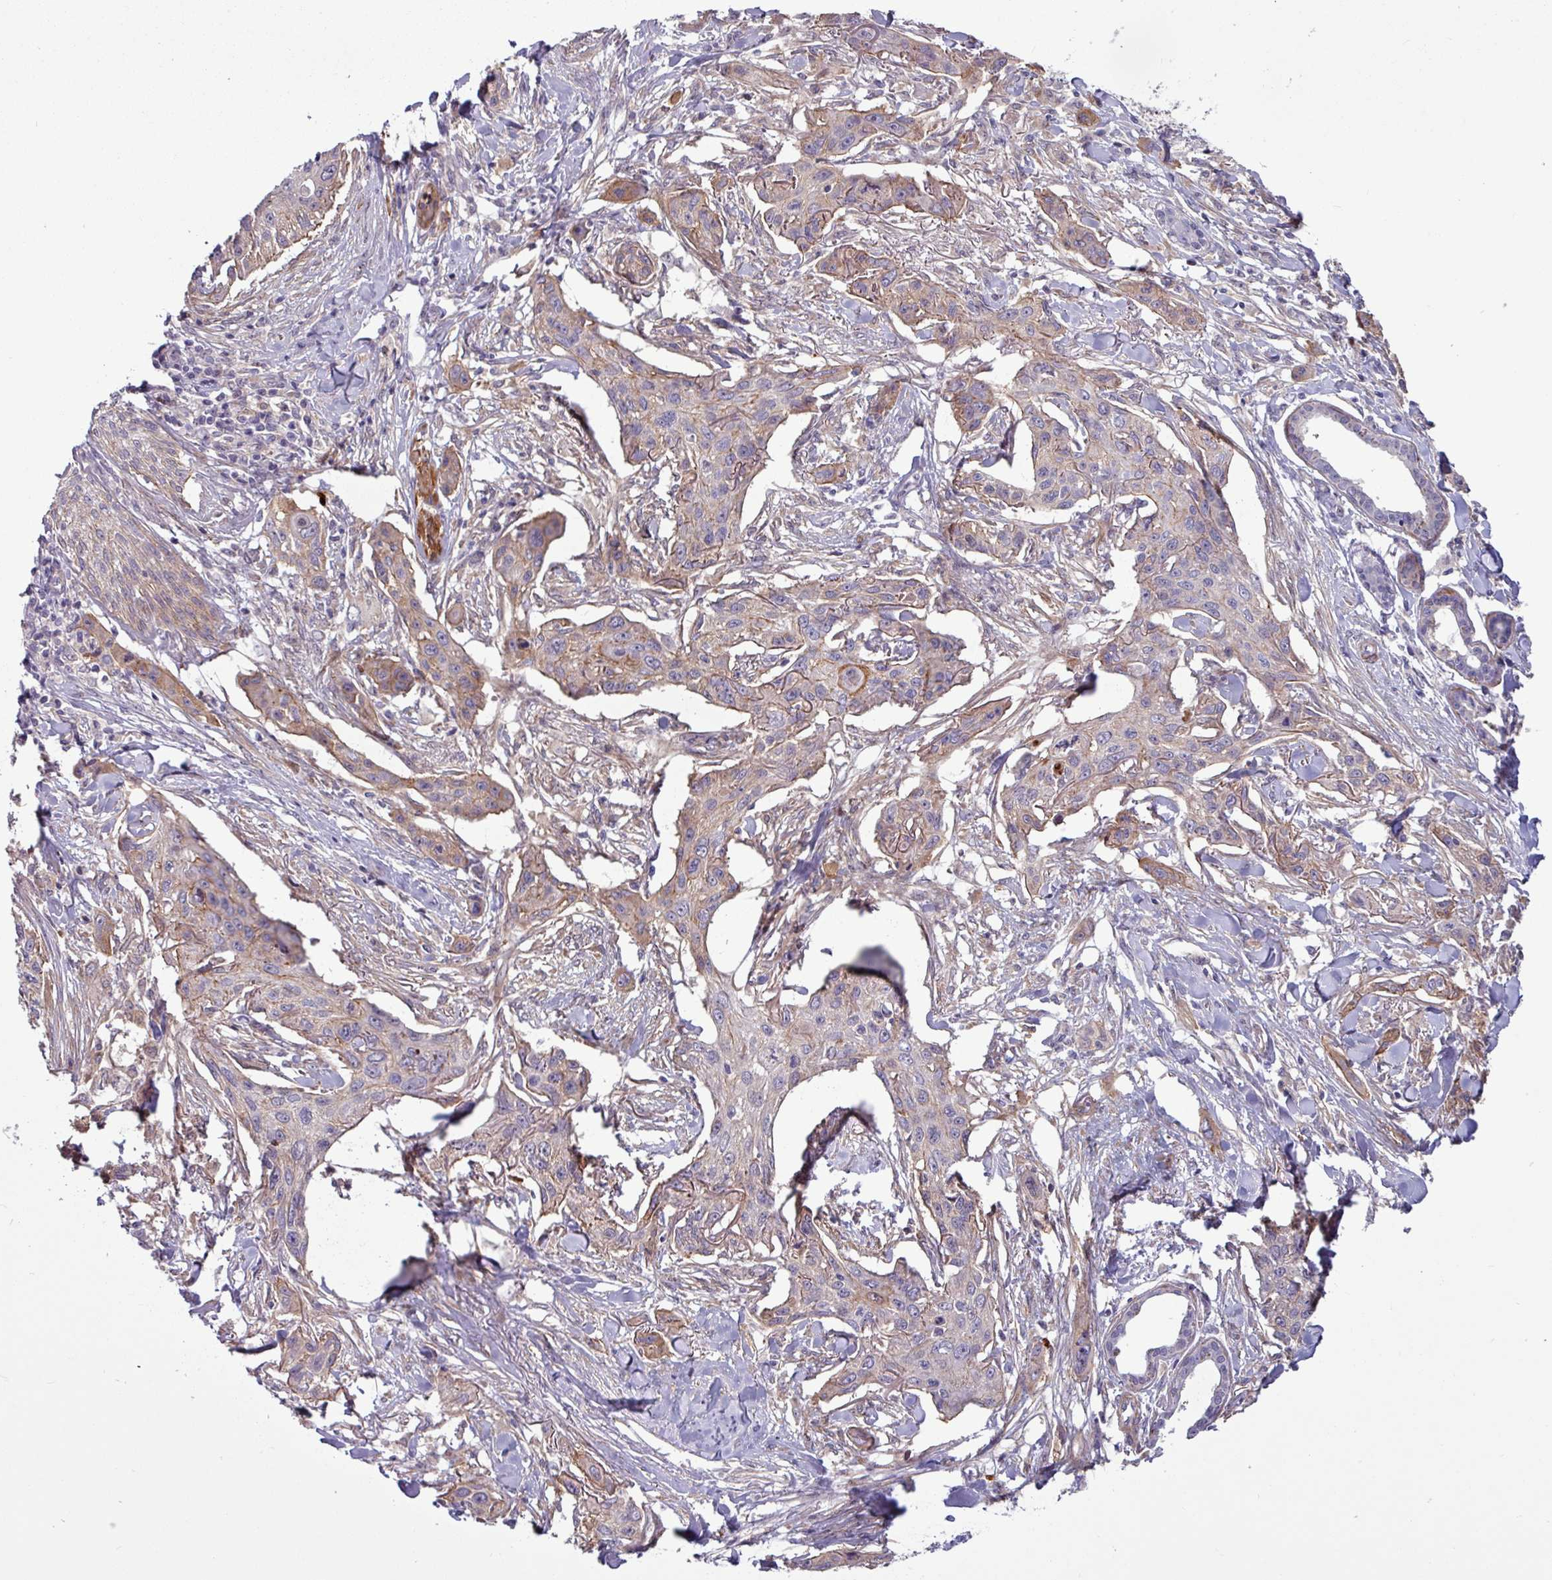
{"staining": {"intensity": "moderate", "quantity": "<25%", "location": "cytoplasmic/membranous"}, "tissue": "skin cancer", "cell_type": "Tumor cells", "image_type": "cancer", "snomed": [{"axis": "morphology", "description": "Squamous cell carcinoma, NOS"}, {"axis": "topography", "description": "Skin"}], "caption": "Skin cancer stained with a brown dye shows moderate cytoplasmic/membranous positive staining in about <25% of tumor cells.", "gene": "PCED1A", "patient": {"sex": "male", "age": 63}}